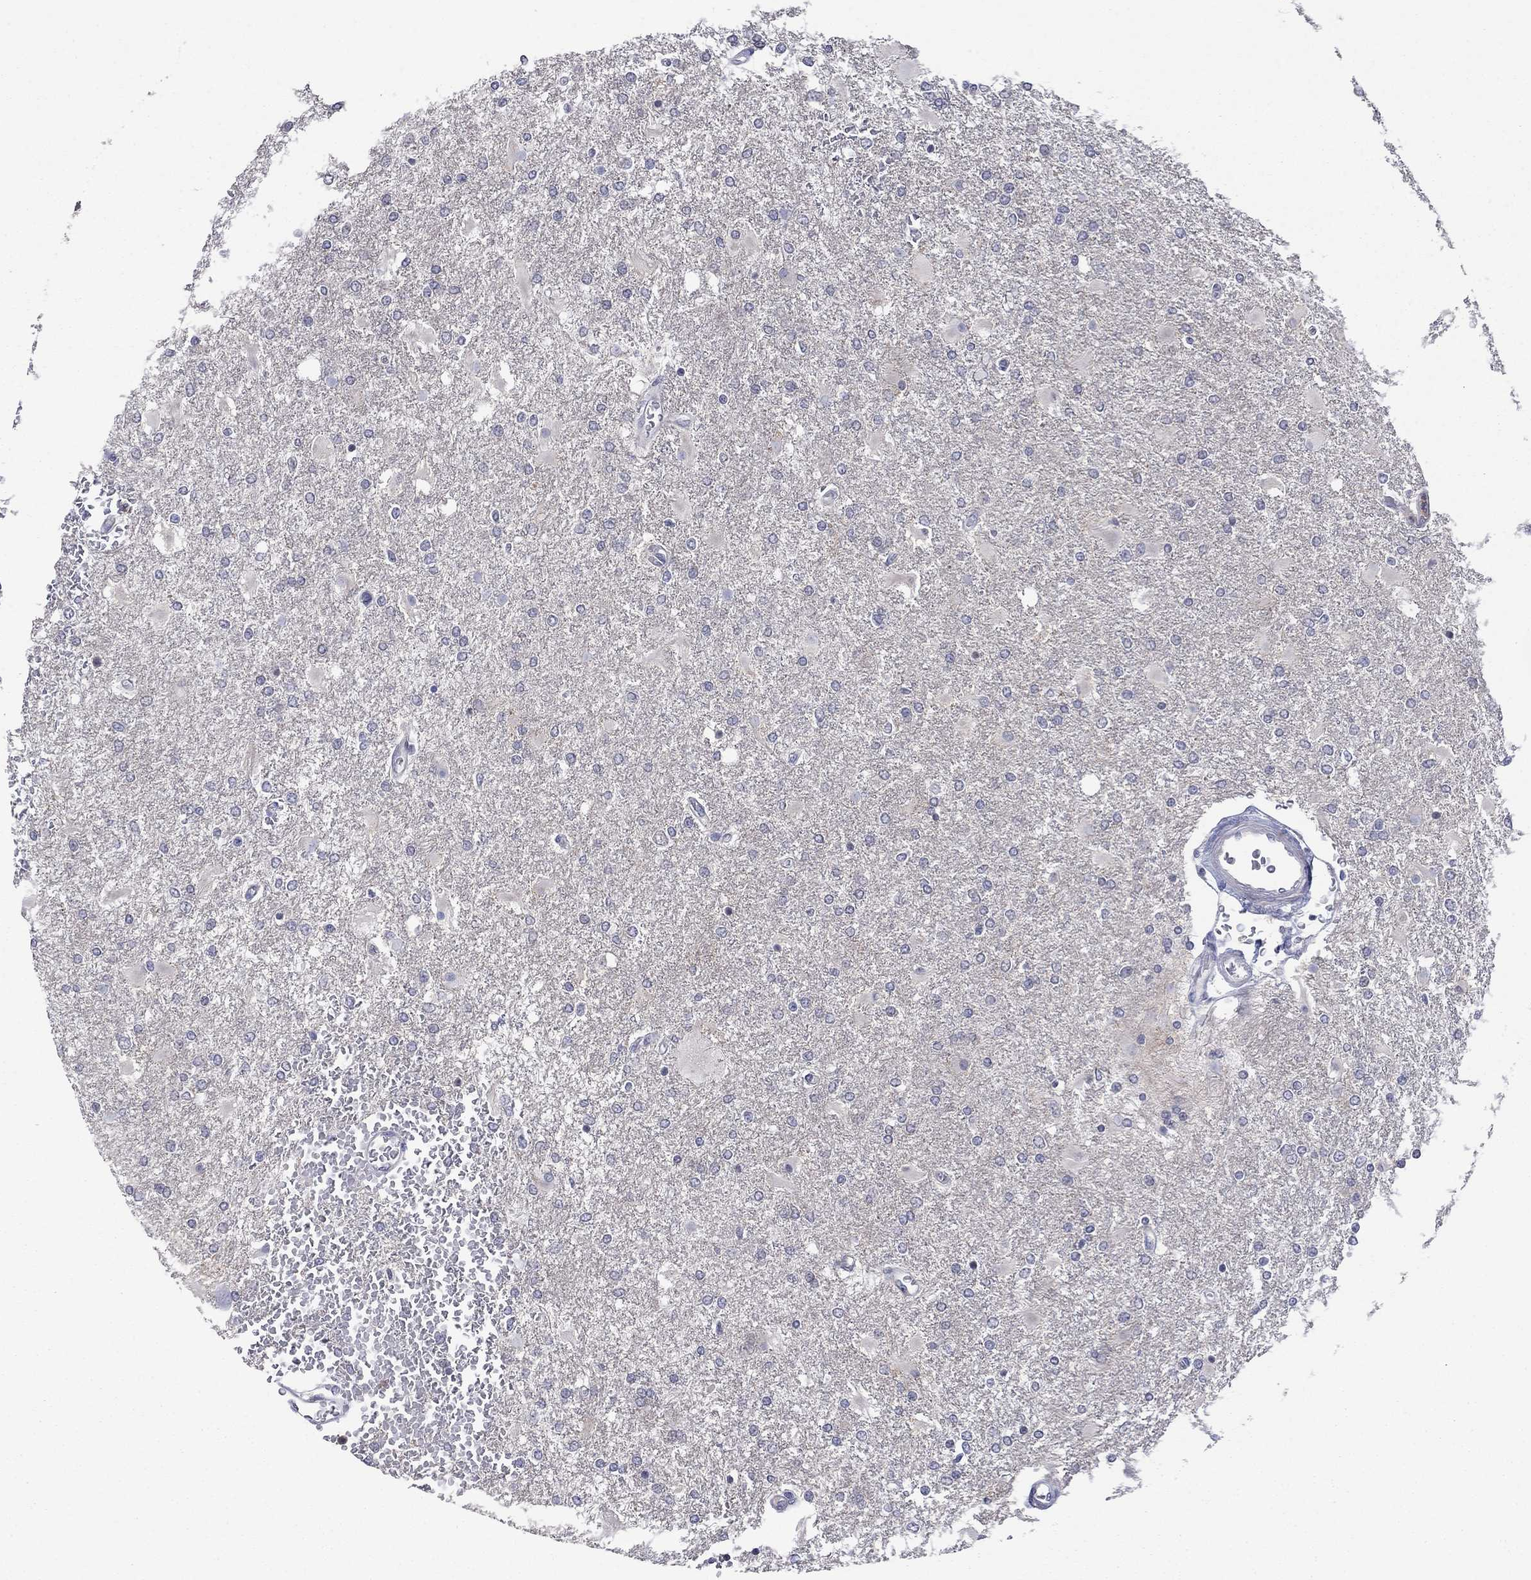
{"staining": {"intensity": "negative", "quantity": "none", "location": "none"}, "tissue": "glioma", "cell_type": "Tumor cells", "image_type": "cancer", "snomed": [{"axis": "morphology", "description": "Glioma, malignant, High grade"}, {"axis": "topography", "description": "Cerebral cortex"}], "caption": "Tumor cells are negative for brown protein staining in malignant glioma (high-grade).", "gene": "TTC21B", "patient": {"sex": "male", "age": 79}}